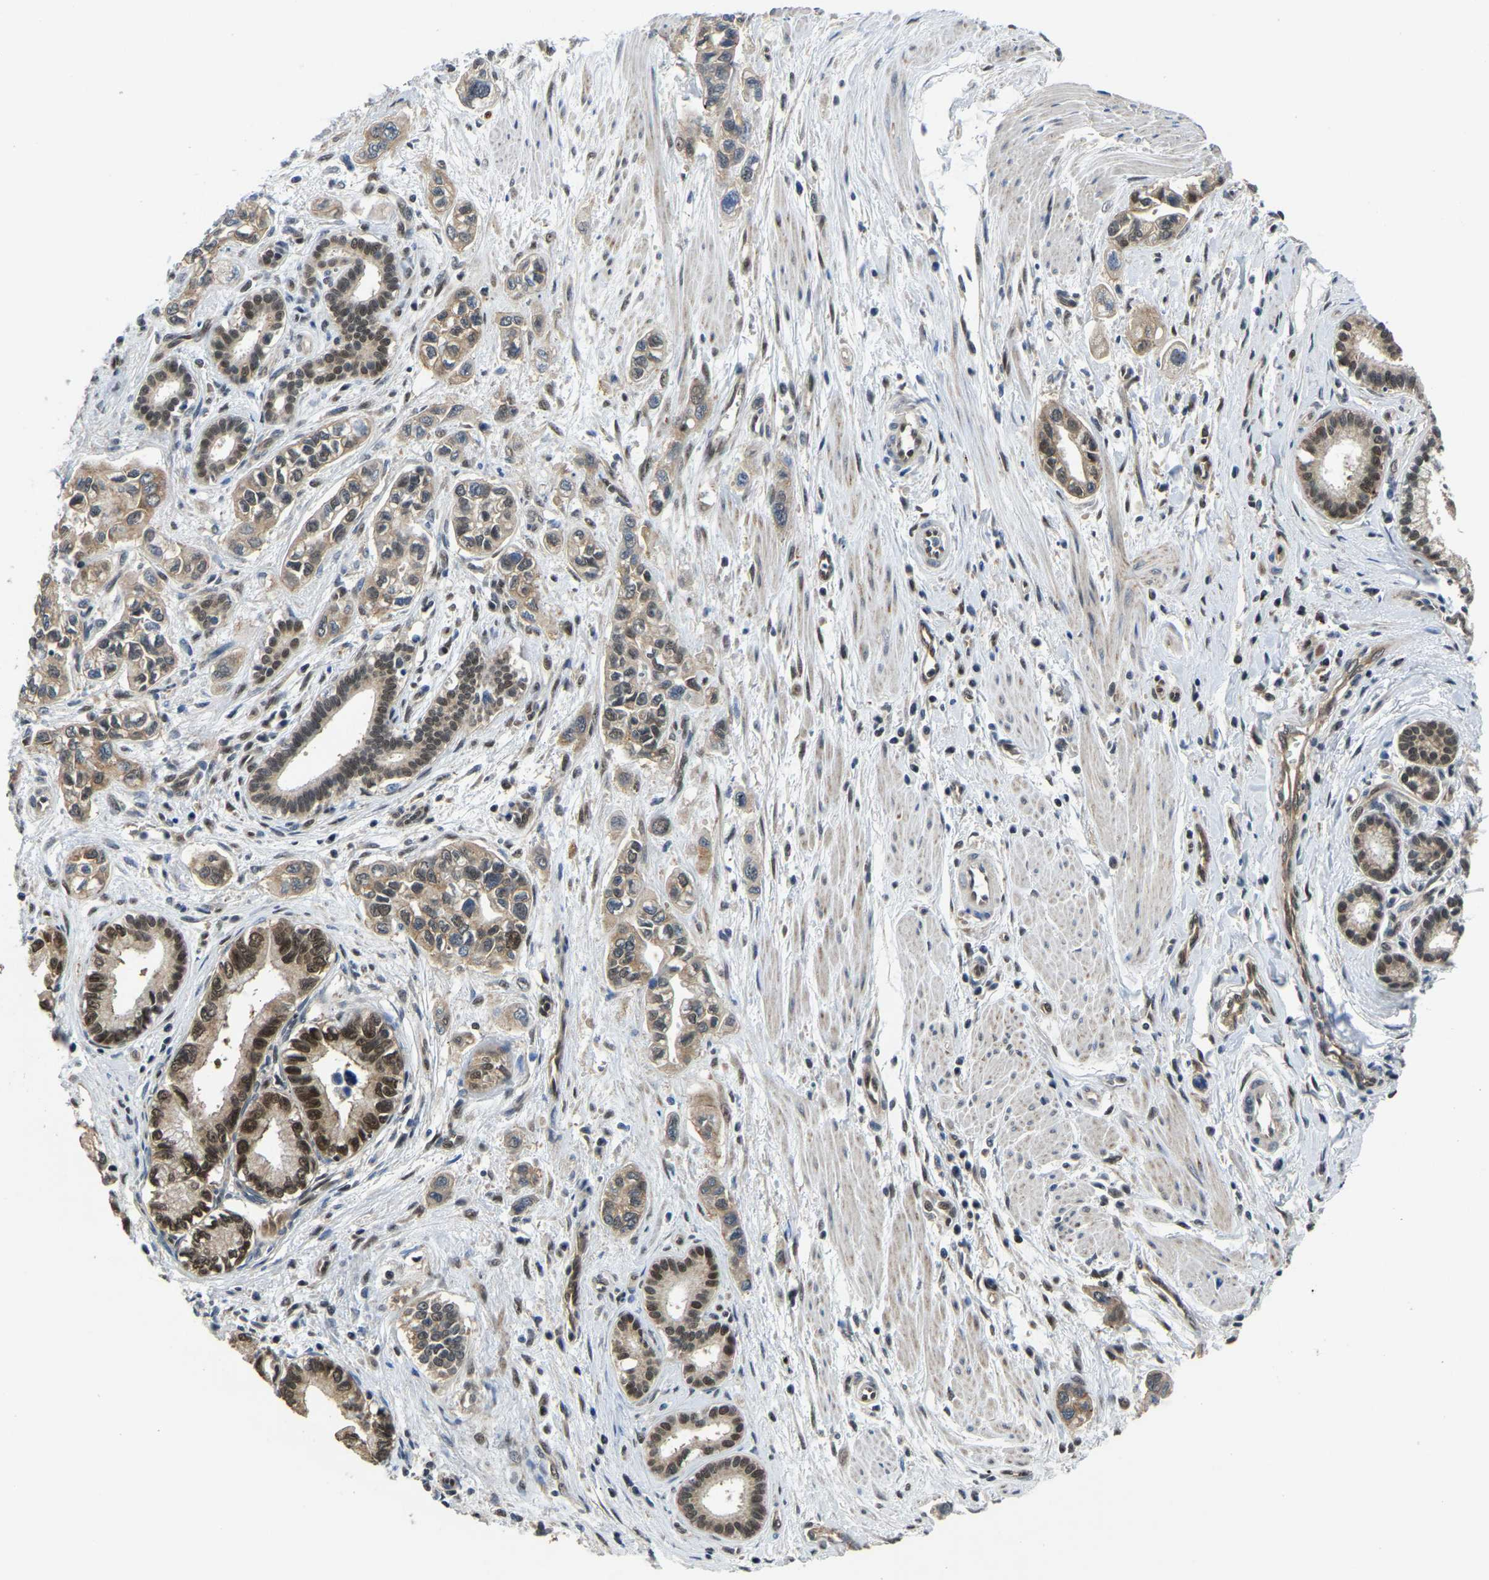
{"staining": {"intensity": "moderate", "quantity": ">75%", "location": "cytoplasmic/membranous,nuclear"}, "tissue": "pancreatic cancer", "cell_type": "Tumor cells", "image_type": "cancer", "snomed": [{"axis": "morphology", "description": "Adenocarcinoma, NOS"}, {"axis": "topography", "description": "Pancreas"}], "caption": "Pancreatic cancer stained with IHC demonstrates moderate cytoplasmic/membranous and nuclear staining in approximately >75% of tumor cells.", "gene": "DFFA", "patient": {"sex": "male", "age": 74}}